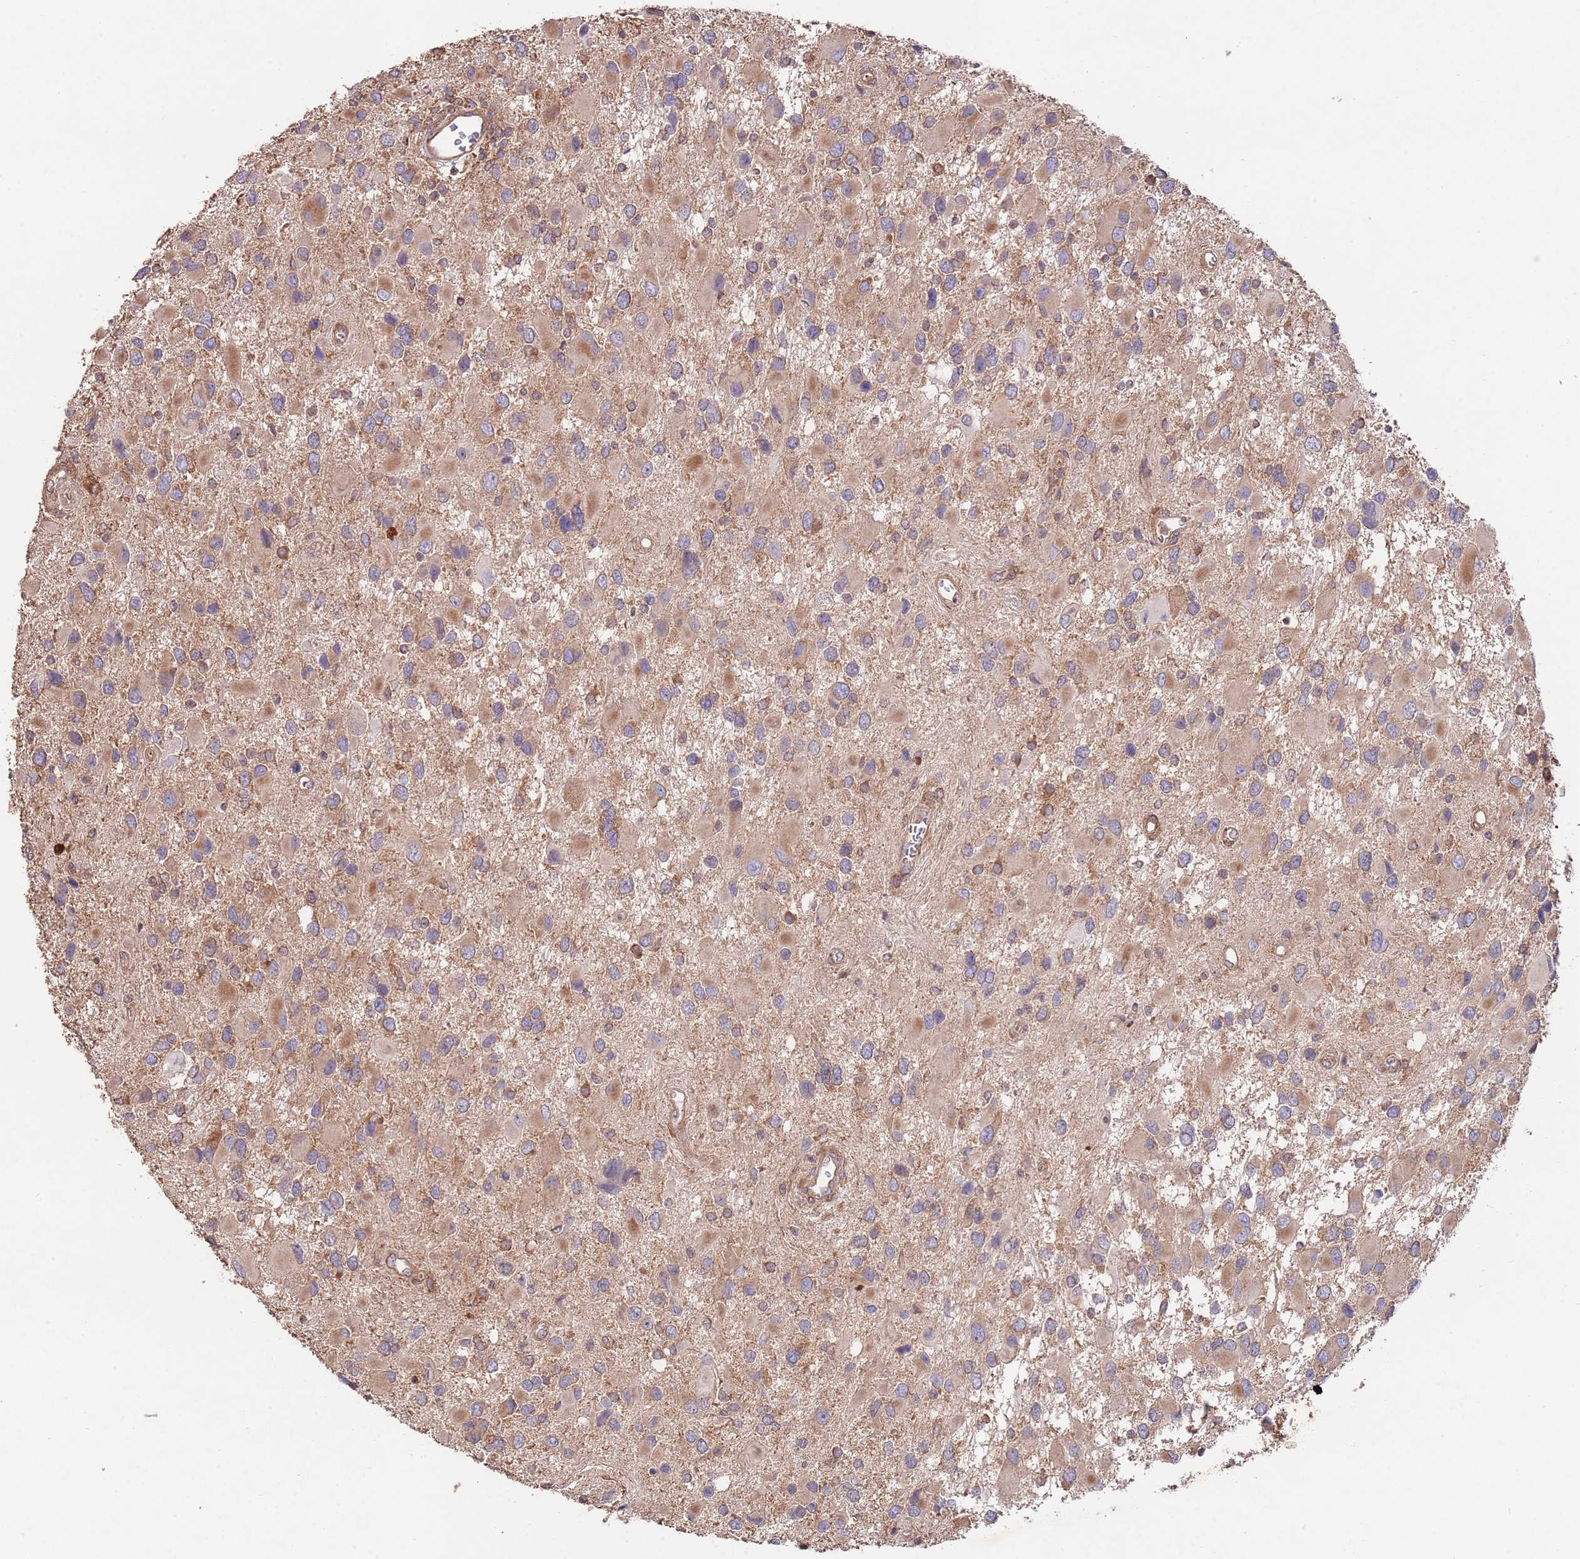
{"staining": {"intensity": "weak", "quantity": "25%-75%", "location": "cytoplasmic/membranous"}, "tissue": "glioma", "cell_type": "Tumor cells", "image_type": "cancer", "snomed": [{"axis": "morphology", "description": "Glioma, malignant, High grade"}, {"axis": "topography", "description": "Brain"}], "caption": "Protein staining of high-grade glioma (malignant) tissue shows weak cytoplasmic/membranous expression in about 25%-75% of tumor cells.", "gene": "RNF19B", "patient": {"sex": "male", "age": 53}}